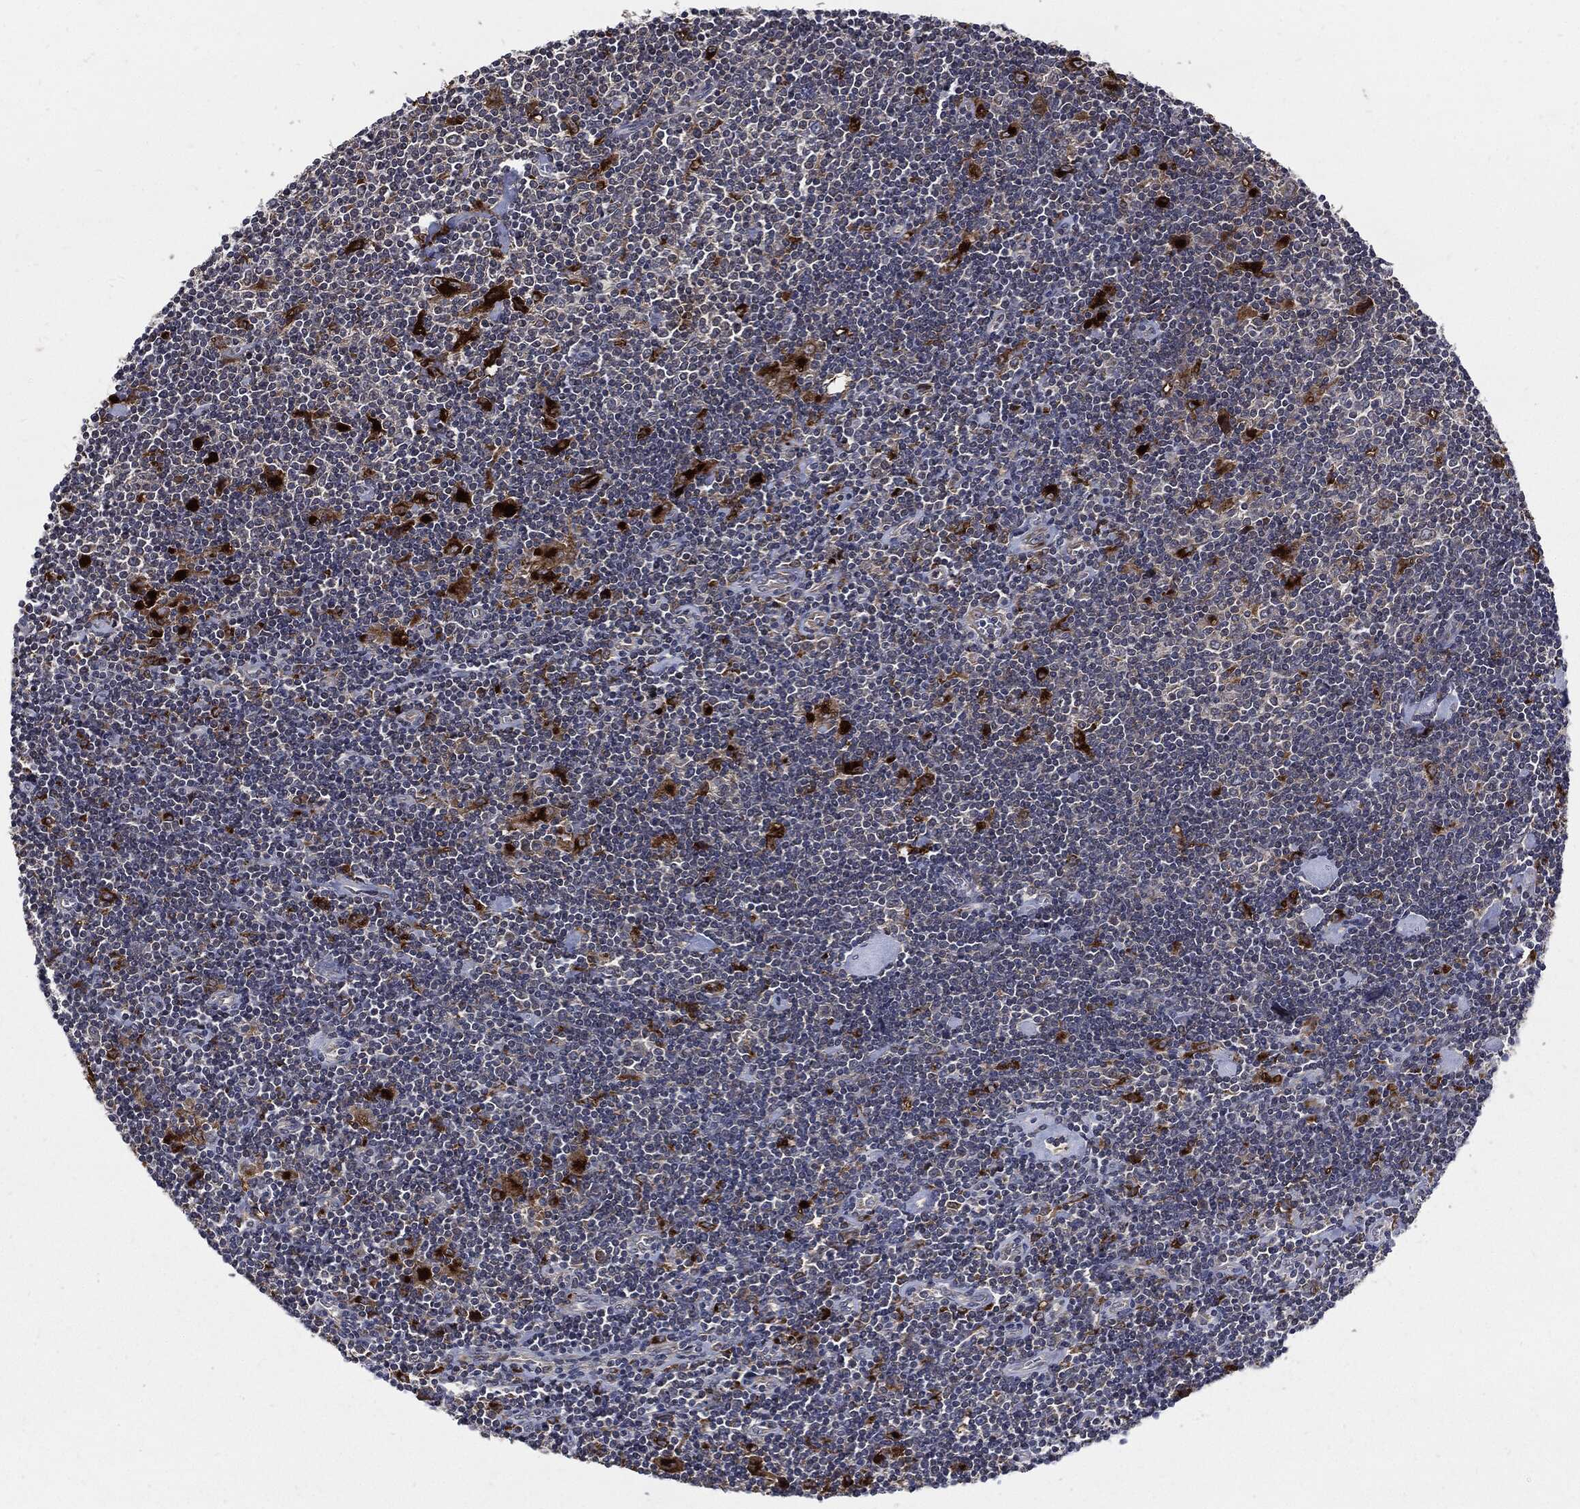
{"staining": {"intensity": "negative", "quantity": "none", "location": "none"}, "tissue": "lymphoma", "cell_type": "Tumor cells", "image_type": "cancer", "snomed": [{"axis": "morphology", "description": "Hodgkin's disease, NOS"}, {"axis": "topography", "description": "Lymph node"}], "caption": "Immunohistochemical staining of Hodgkin's disease exhibits no significant positivity in tumor cells.", "gene": "SLC31A2", "patient": {"sex": "male", "age": 40}}